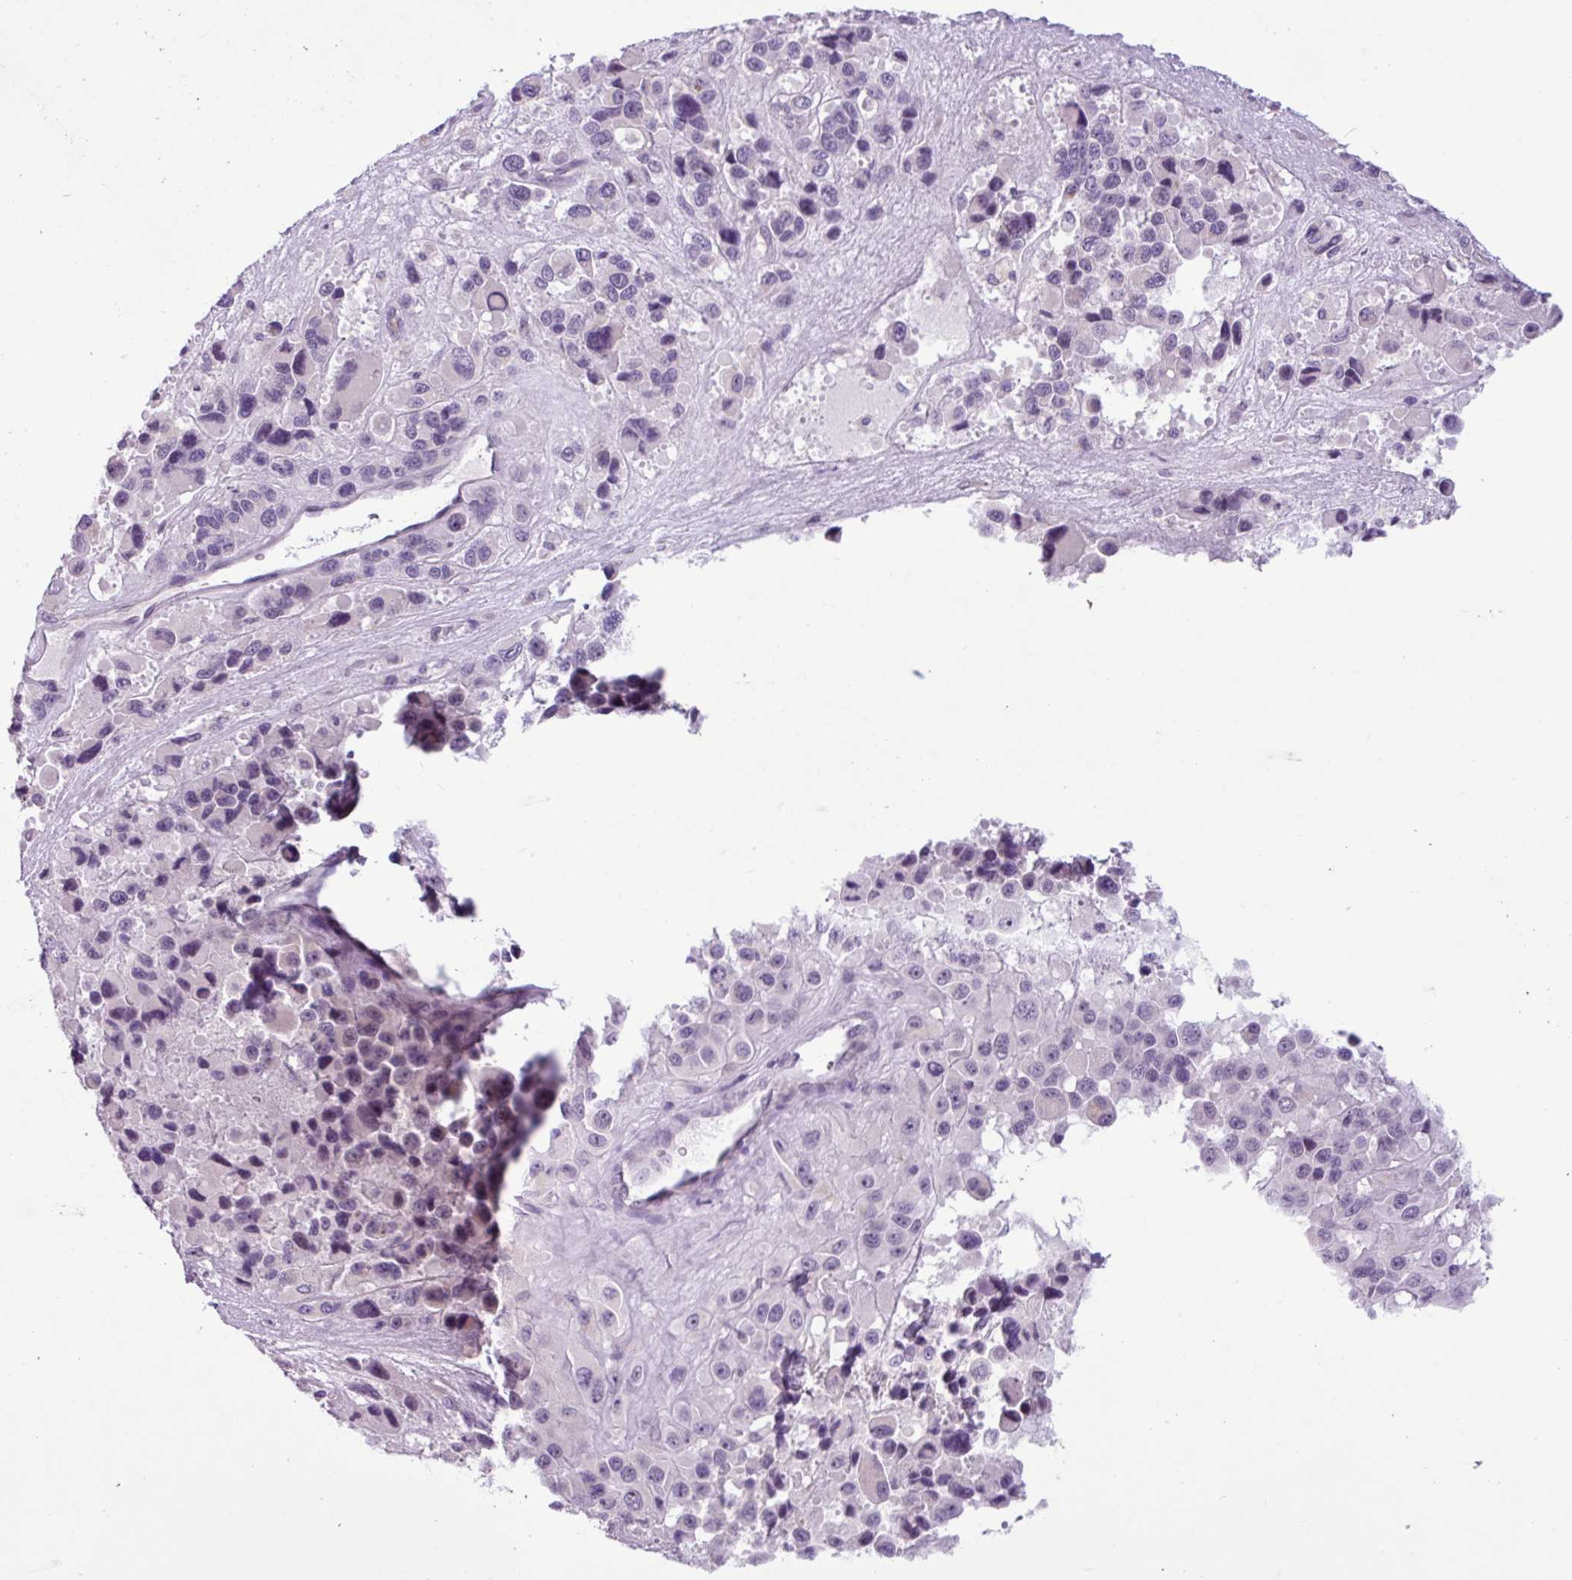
{"staining": {"intensity": "negative", "quantity": "none", "location": "none"}, "tissue": "melanoma", "cell_type": "Tumor cells", "image_type": "cancer", "snomed": [{"axis": "morphology", "description": "Malignant melanoma, Metastatic site"}, {"axis": "topography", "description": "Lymph node"}], "caption": "This is a photomicrograph of immunohistochemistry staining of malignant melanoma (metastatic site), which shows no positivity in tumor cells.", "gene": "C9orf24", "patient": {"sex": "female", "age": 65}}